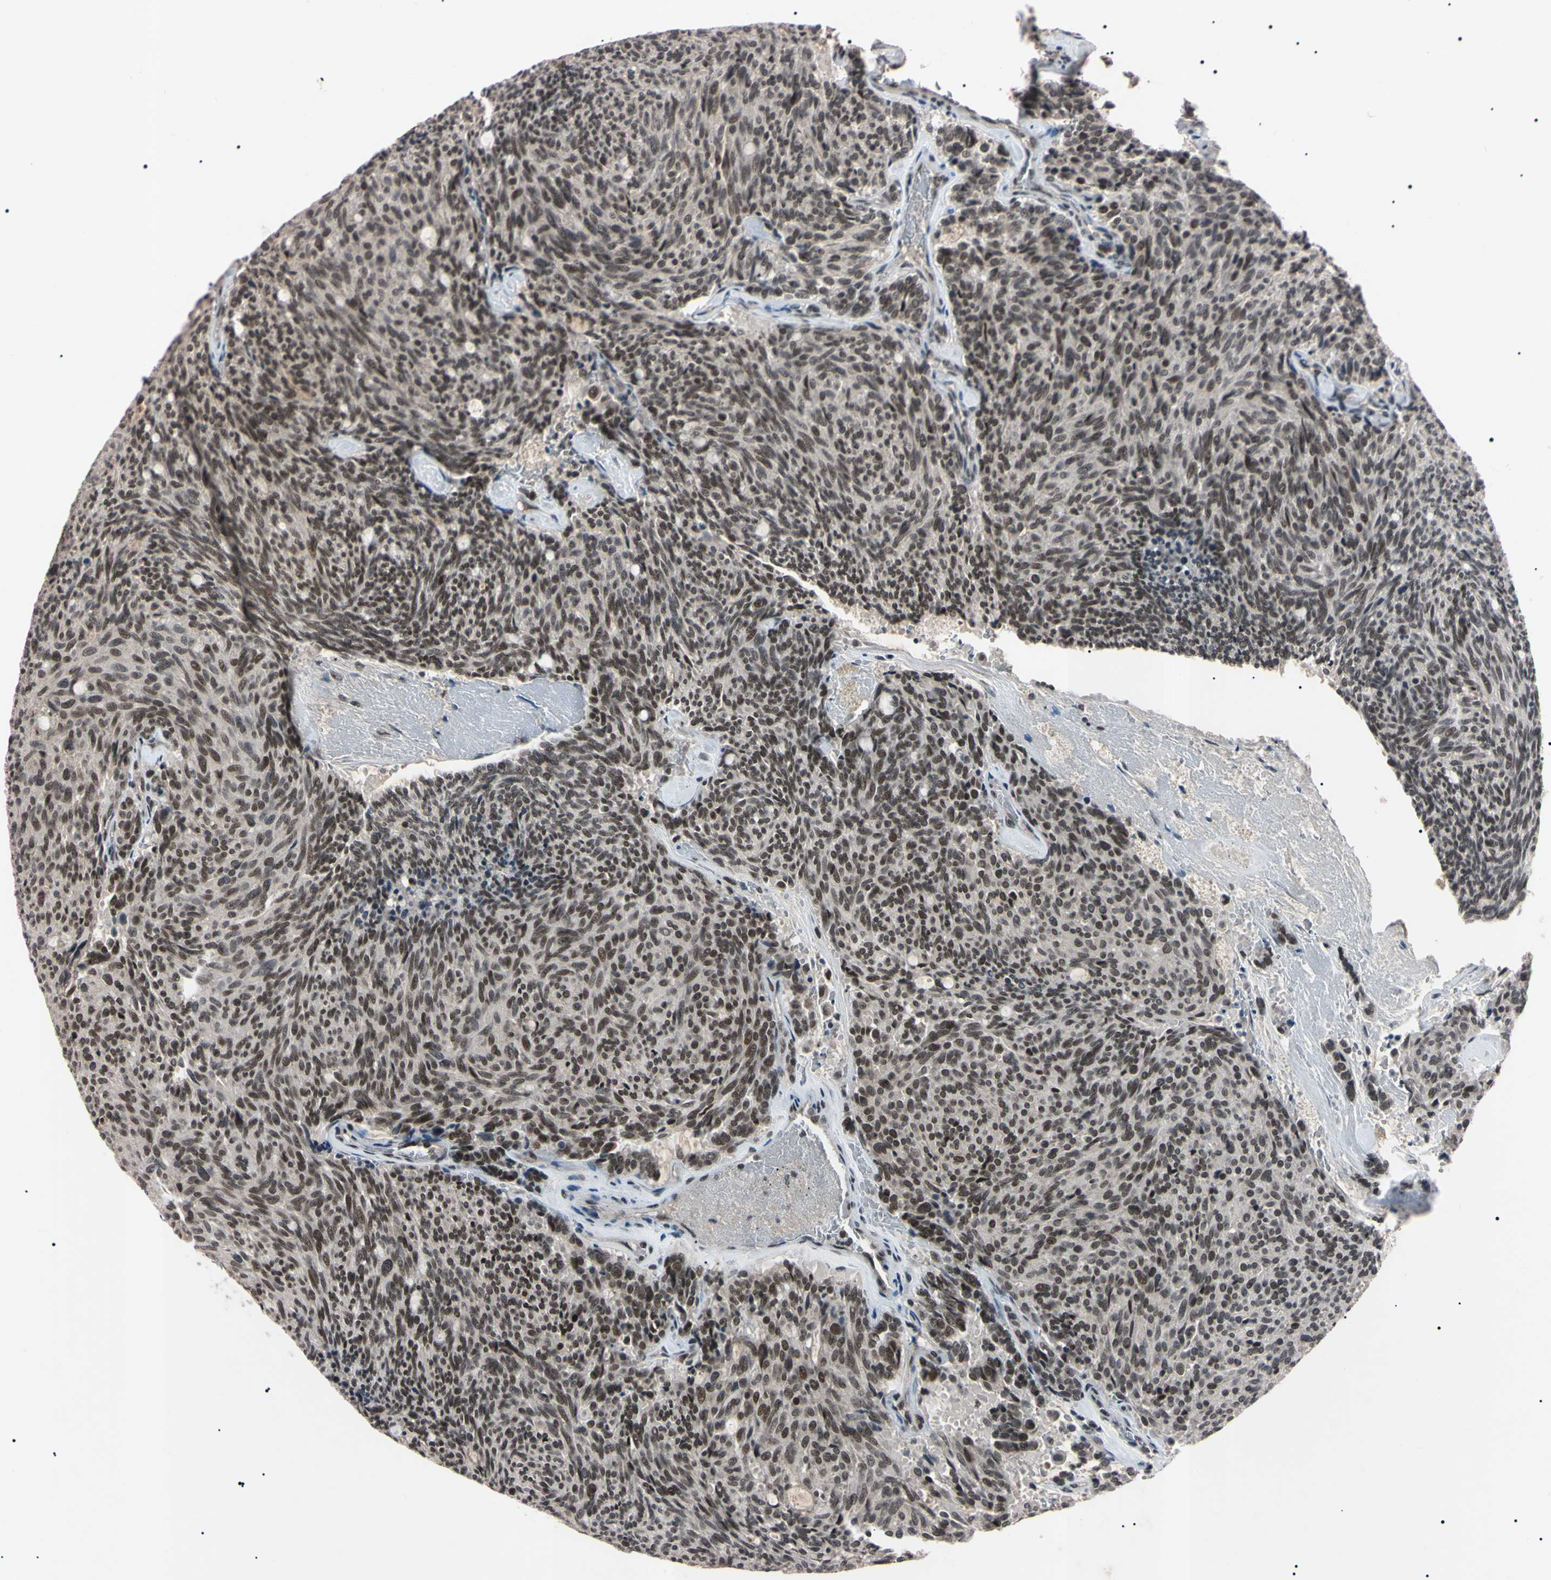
{"staining": {"intensity": "weak", "quantity": "25%-75%", "location": "nuclear"}, "tissue": "carcinoid", "cell_type": "Tumor cells", "image_type": "cancer", "snomed": [{"axis": "morphology", "description": "Carcinoid, malignant, NOS"}, {"axis": "topography", "description": "Pancreas"}], "caption": "About 25%-75% of tumor cells in carcinoid show weak nuclear protein expression as visualized by brown immunohistochemical staining.", "gene": "YY1", "patient": {"sex": "female", "age": 54}}